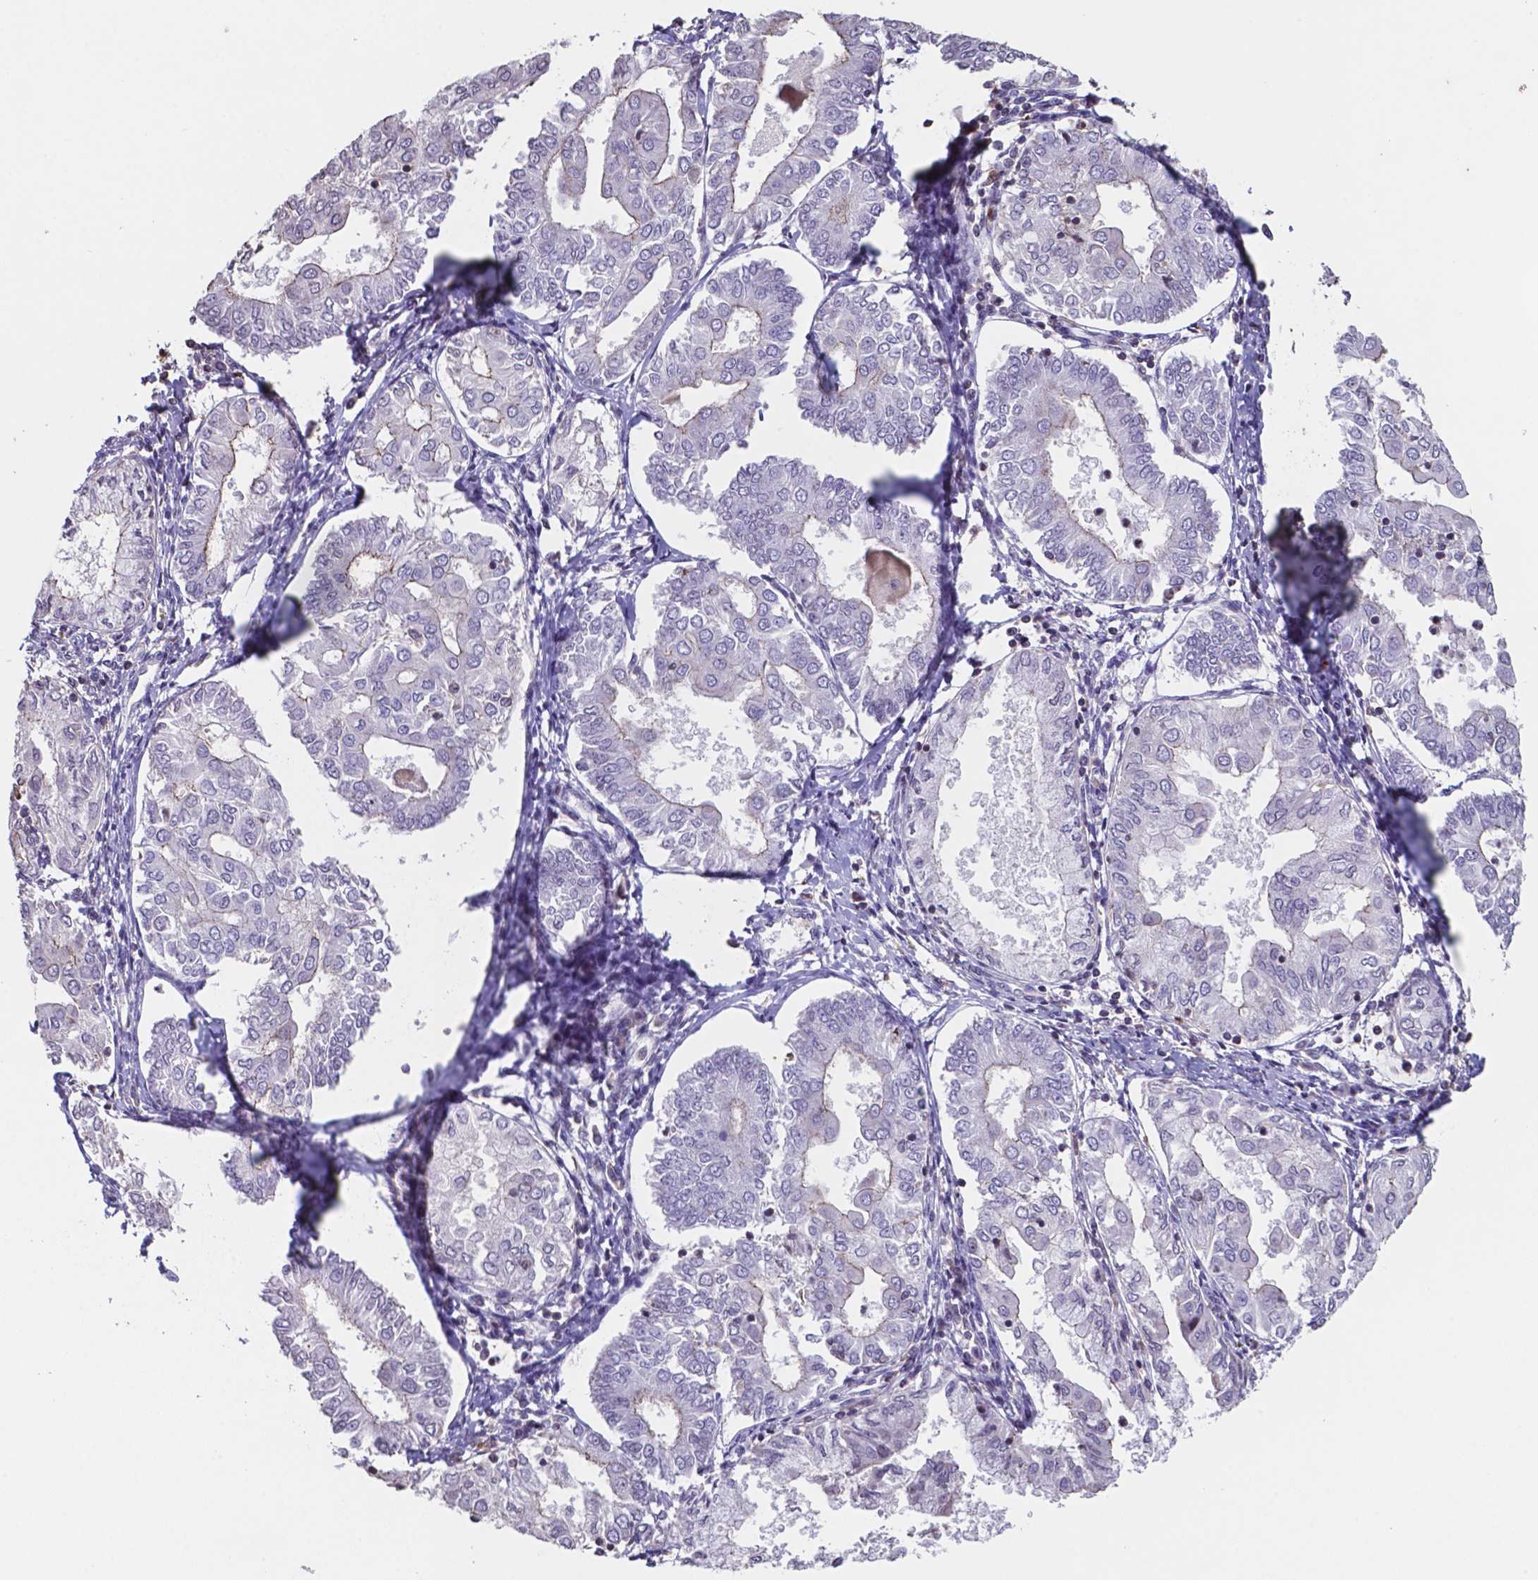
{"staining": {"intensity": "weak", "quantity": "<25%", "location": "cytoplasmic/membranous"}, "tissue": "endometrial cancer", "cell_type": "Tumor cells", "image_type": "cancer", "snomed": [{"axis": "morphology", "description": "Adenocarcinoma, NOS"}, {"axis": "topography", "description": "Endometrium"}], "caption": "This is an IHC photomicrograph of endometrial cancer. There is no positivity in tumor cells.", "gene": "MLC1", "patient": {"sex": "female", "age": 68}}